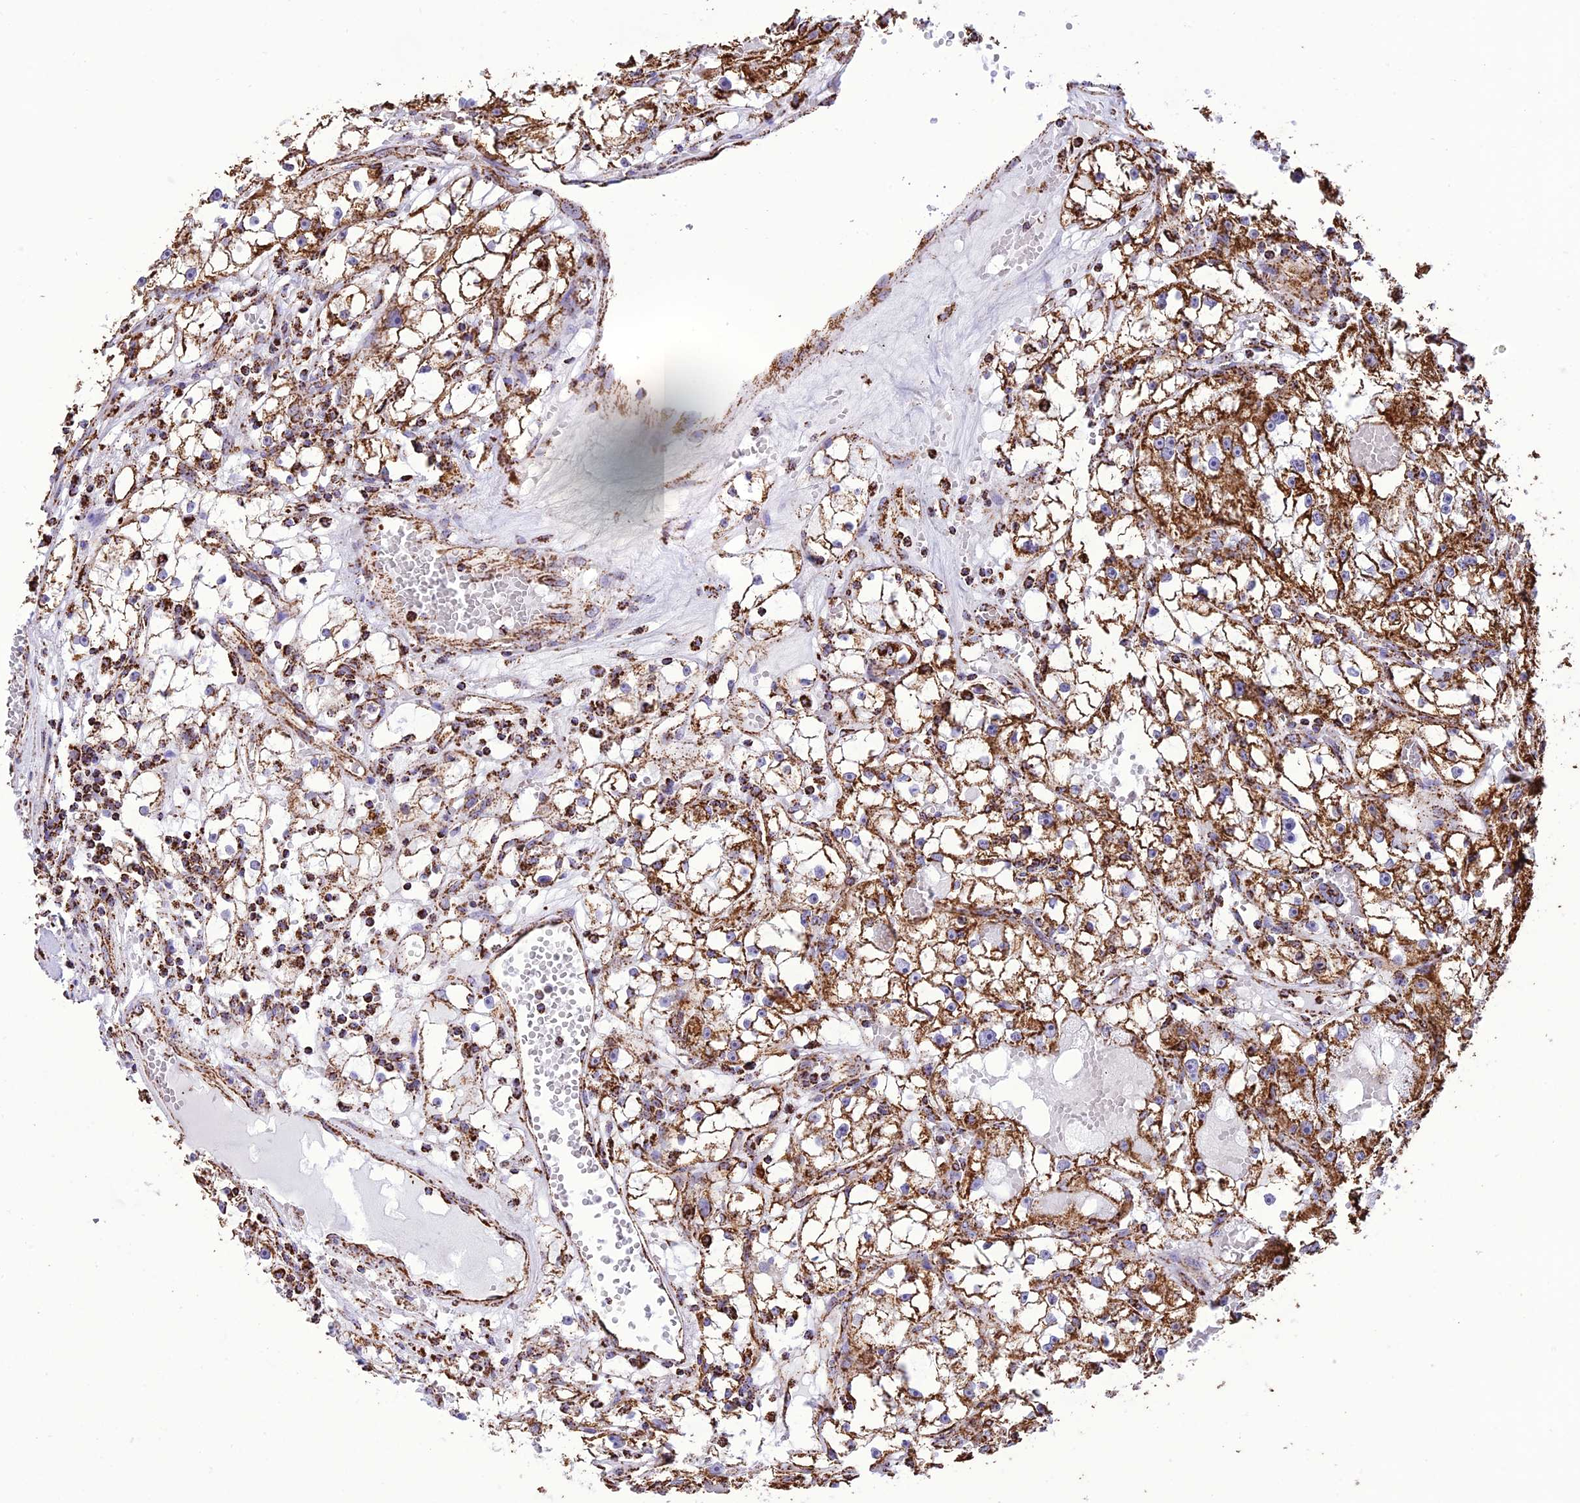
{"staining": {"intensity": "strong", "quantity": ">75%", "location": "cytoplasmic/membranous"}, "tissue": "renal cancer", "cell_type": "Tumor cells", "image_type": "cancer", "snomed": [{"axis": "morphology", "description": "Adenocarcinoma, NOS"}, {"axis": "topography", "description": "Kidney"}], "caption": "DAB (3,3'-diaminobenzidine) immunohistochemical staining of renal cancer reveals strong cytoplasmic/membranous protein staining in about >75% of tumor cells.", "gene": "NDUFAF1", "patient": {"sex": "male", "age": 56}}